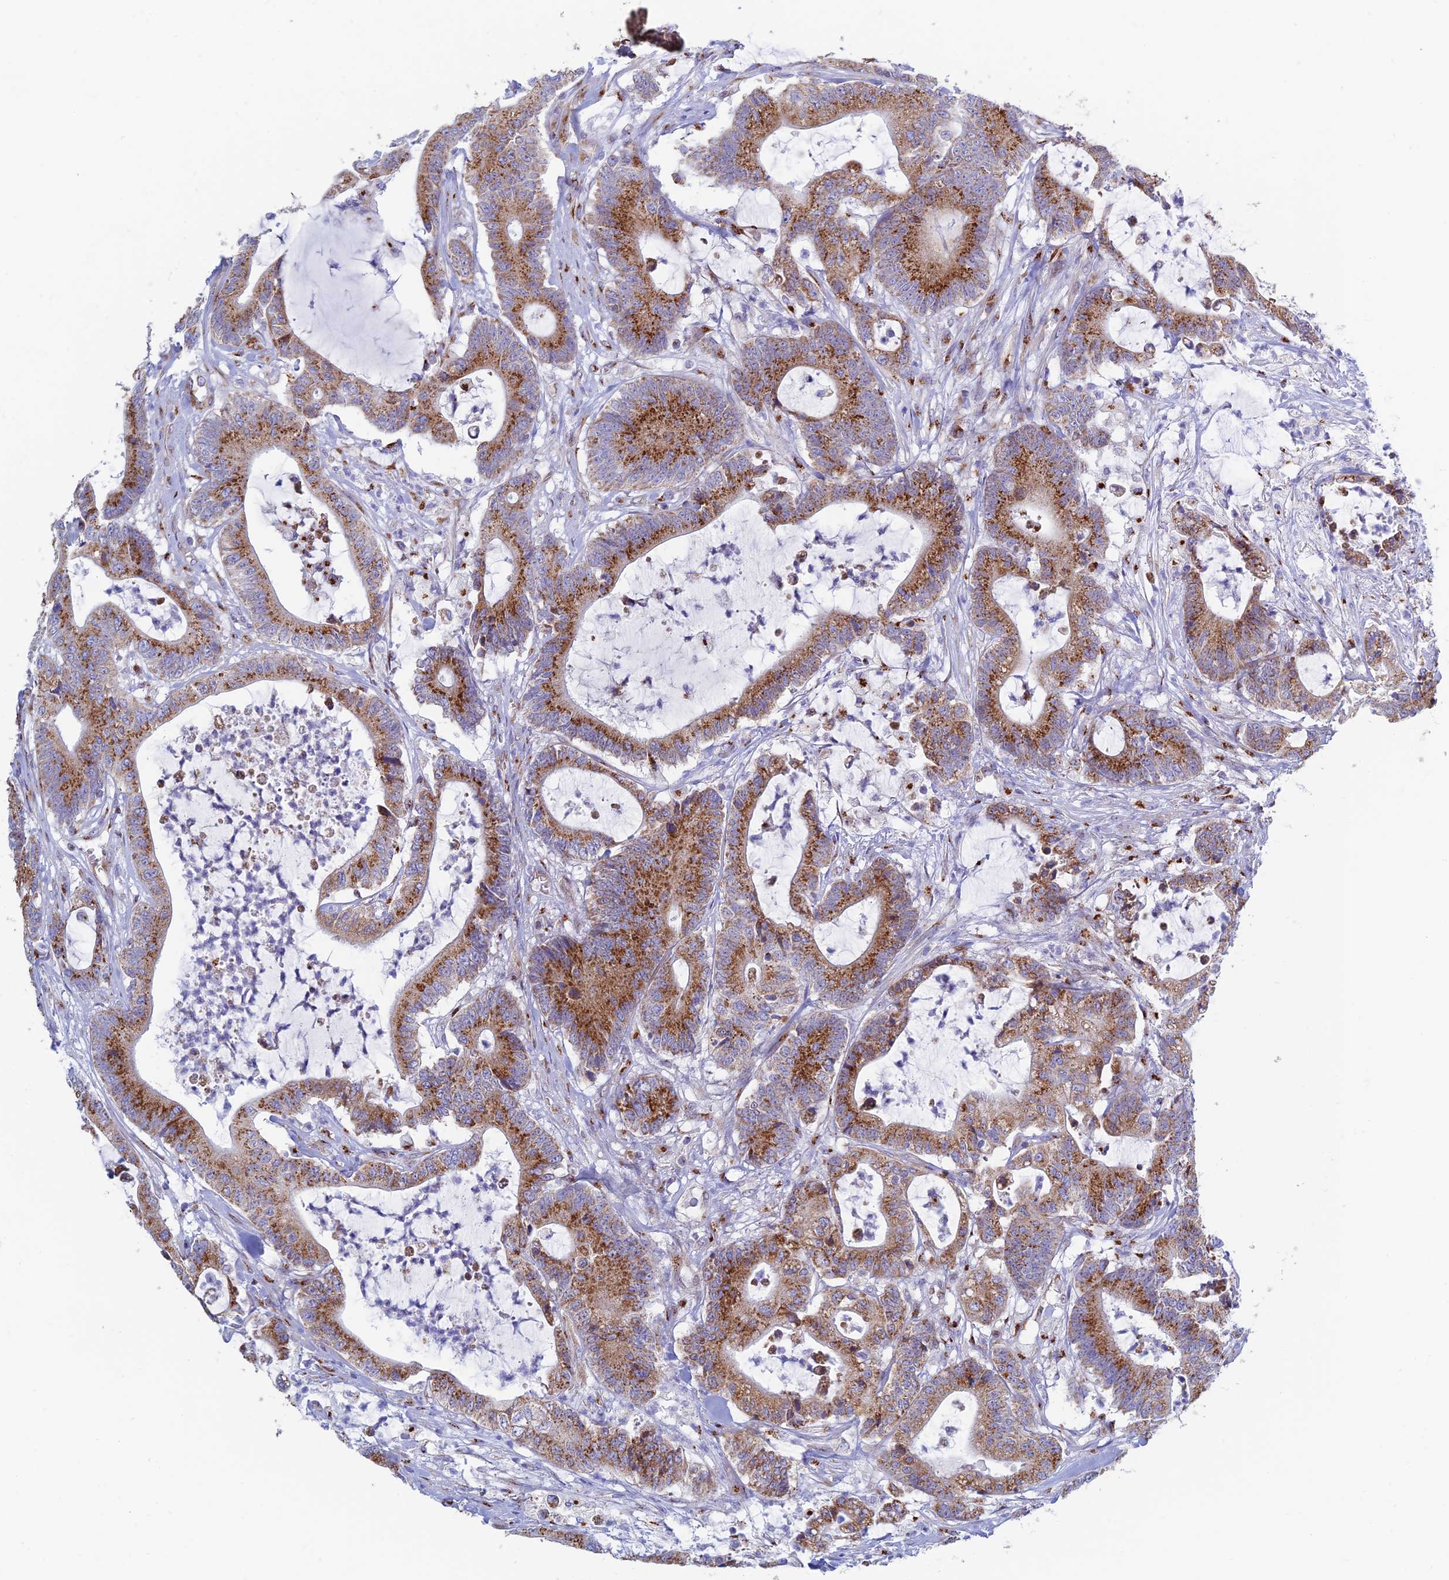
{"staining": {"intensity": "strong", "quantity": ">75%", "location": "cytoplasmic/membranous"}, "tissue": "colorectal cancer", "cell_type": "Tumor cells", "image_type": "cancer", "snomed": [{"axis": "morphology", "description": "Adenocarcinoma, NOS"}, {"axis": "topography", "description": "Colon"}], "caption": "Immunohistochemistry (DAB (3,3'-diaminobenzidine)) staining of human colorectal cancer displays strong cytoplasmic/membranous protein expression in about >75% of tumor cells.", "gene": "HS2ST1", "patient": {"sex": "female", "age": 84}}